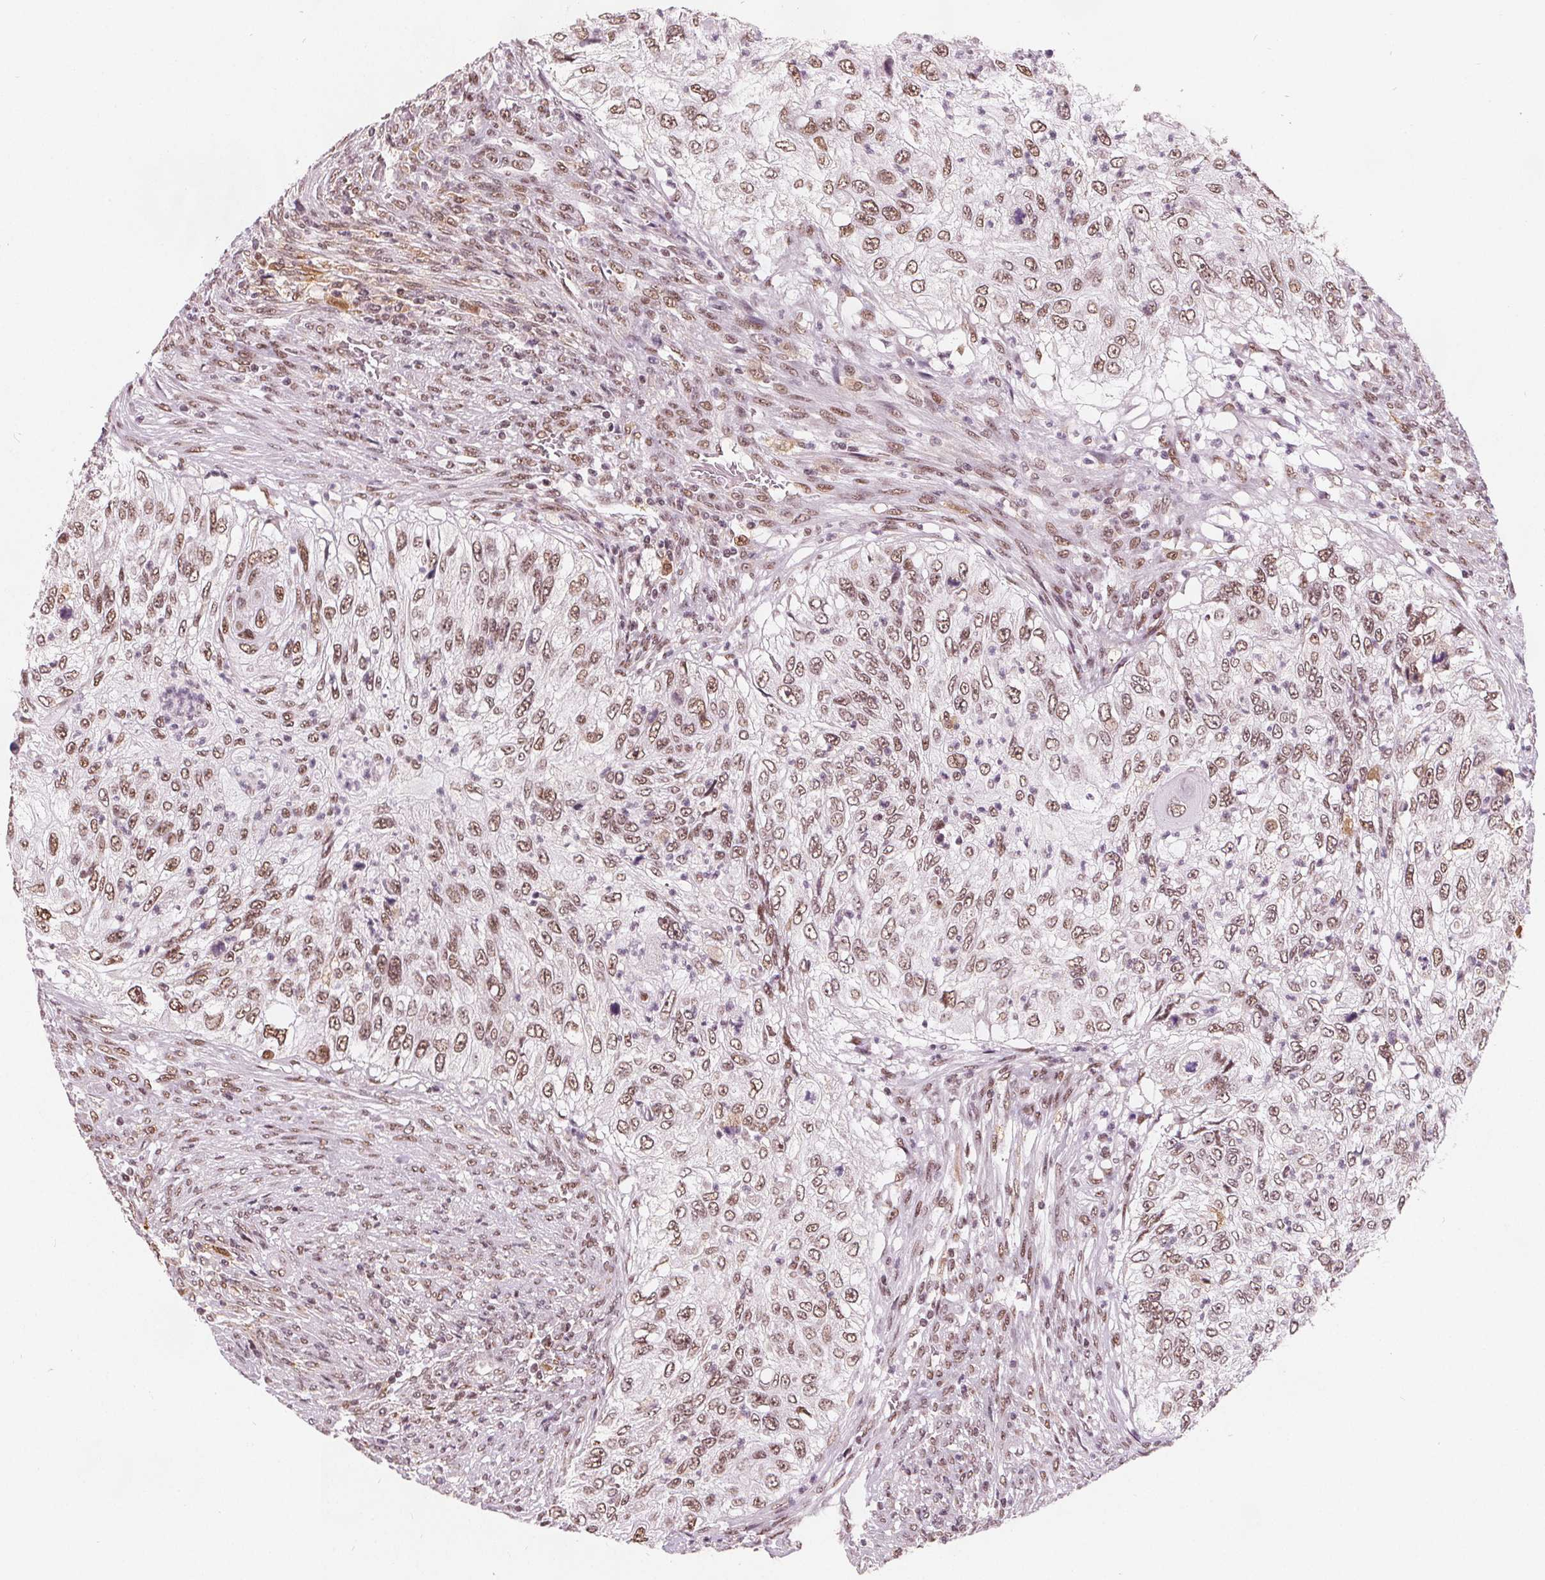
{"staining": {"intensity": "moderate", "quantity": ">75%", "location": "nuclear"}, "tissue": "urothelial cancer", "cell_type": "Tumor cells", "image_type": "cancer", "snomed": [{"axis": "morphology", "description": "Urothelial carcinoma, High grade"}, {"axis": "topography", "description": "Urinary bladder"}], "caption": "Approximately >75% of tumor cells in human high-grade urothelial carcinoma demonstrate moderate nuclear protein expression as visualized by brown immunohistochemical staining.", "gene": "DPM2", "patient": {"sex": "female", "age": 60}}